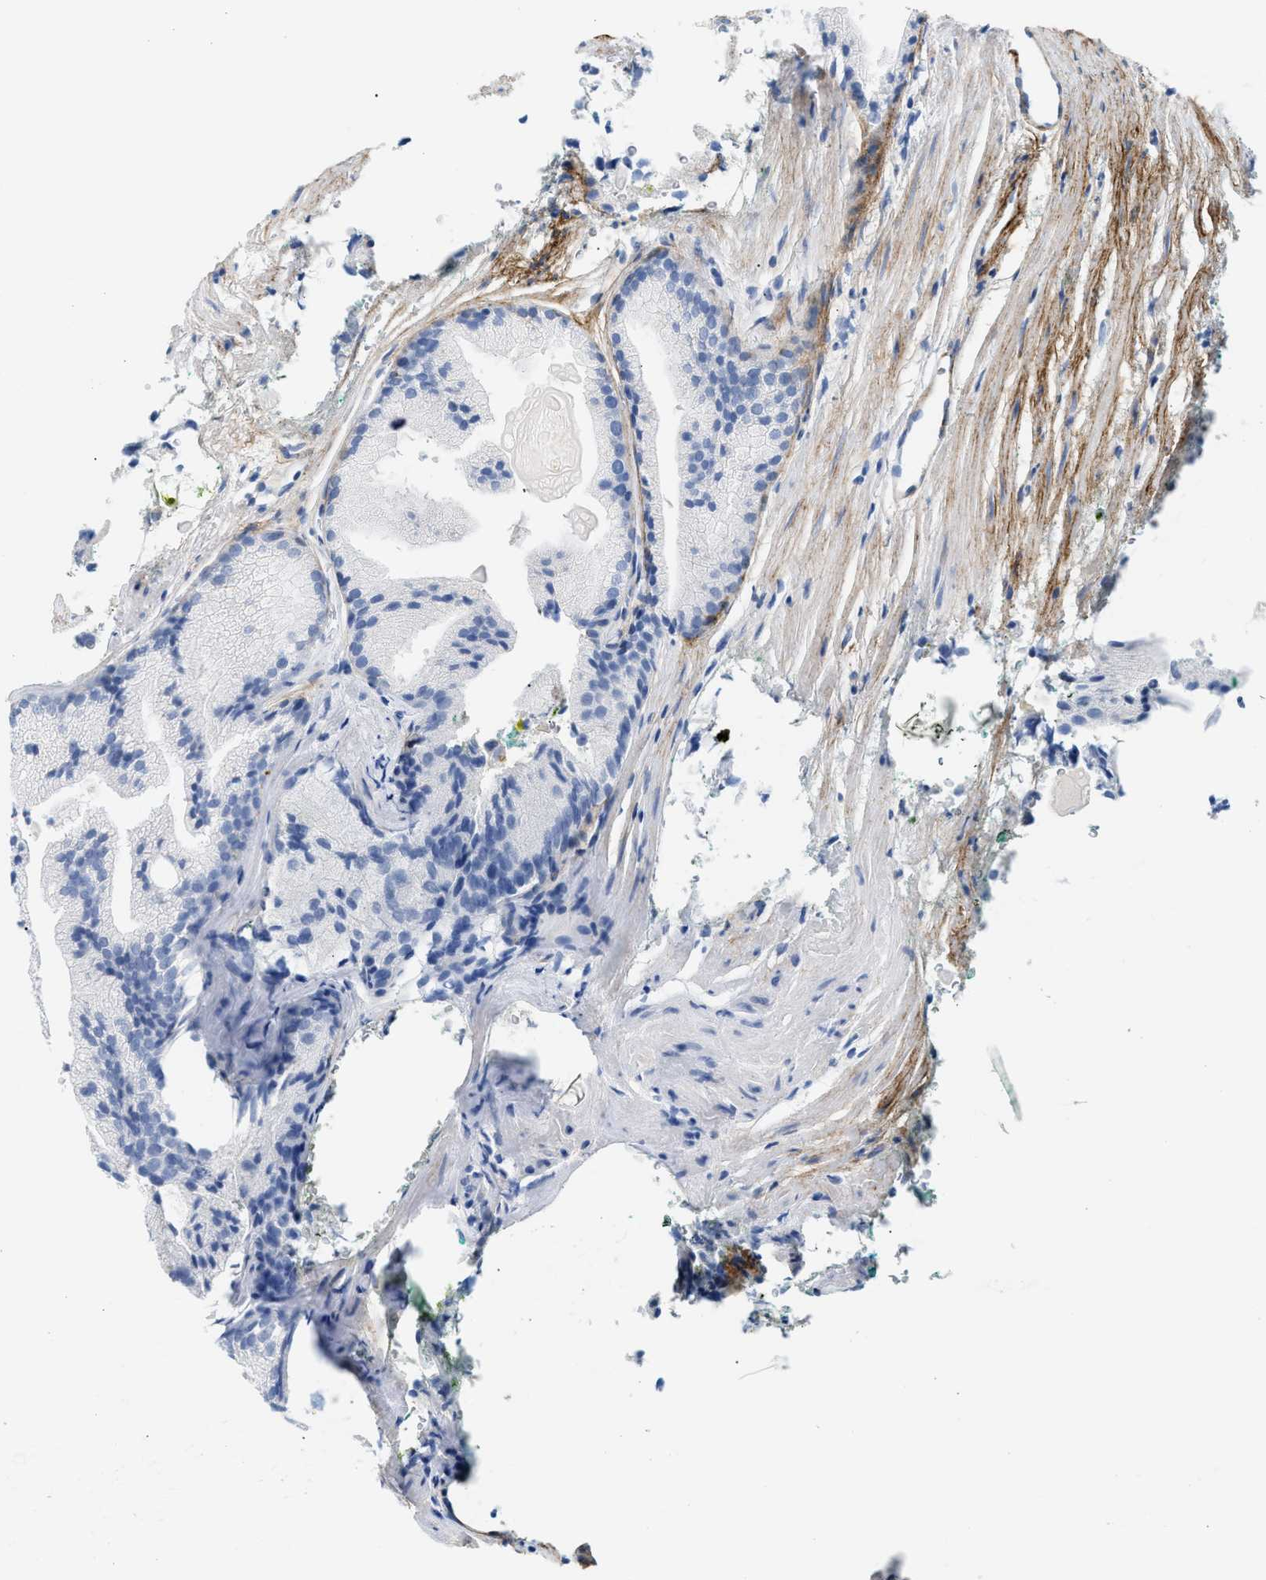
{"staining": {"intensity": "negative", "quantity": "none", "location": "none"}, "tissue": "prostate cancer", "cell_type": "Tumor cells", "image_type": "cancer", "snomed": [{"axis": "morphology", "description": "Adenocarcinoma, Low grade"}, {"axis": "topography", "description": "Prostate"}], "caption": "Human prostate adenocarcinoma (low-grade) stained for a protein using immunohistochemistry shows no positivity in tumor cells.", "gene": "TNR", "patient": {"sex": "male", "age": 69}}